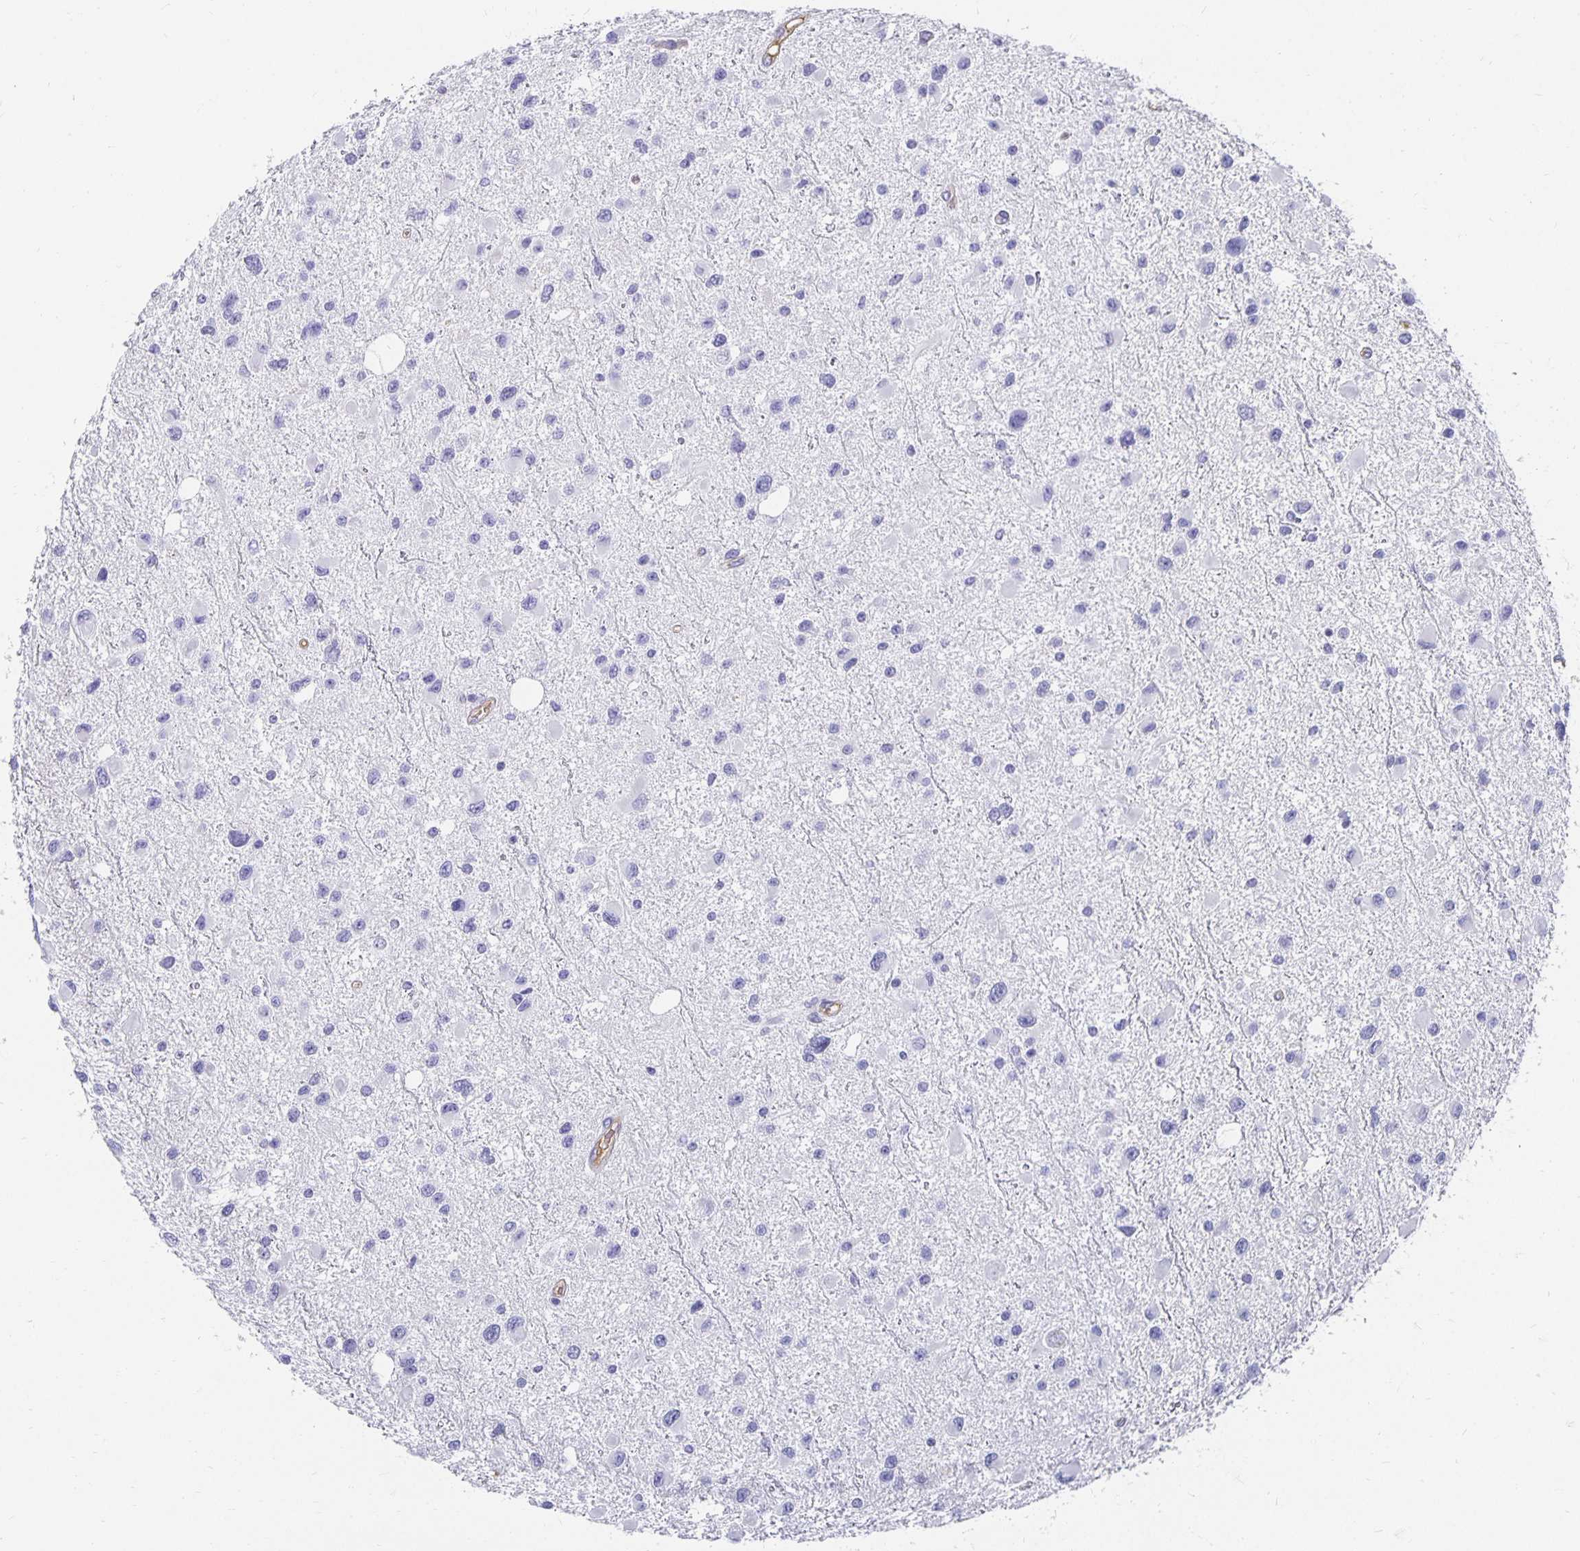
{"staining": {"intensity": "negative", "quantity": "none", "location": "none"}, "tissue": "glioma", "cell_type": "Tumor cells", "image_type": "cancer", "snomed": [{"axis": "morphology", "description": "Glioma, malignant, Low grade"}, {"axis": "topography", "description": "Brain"}], "caption": "Protein analysis of glioma reveals no significant positivity in tumor cells.", "gene": "APOB", "patient": {"sex": "female", "age": 32}}